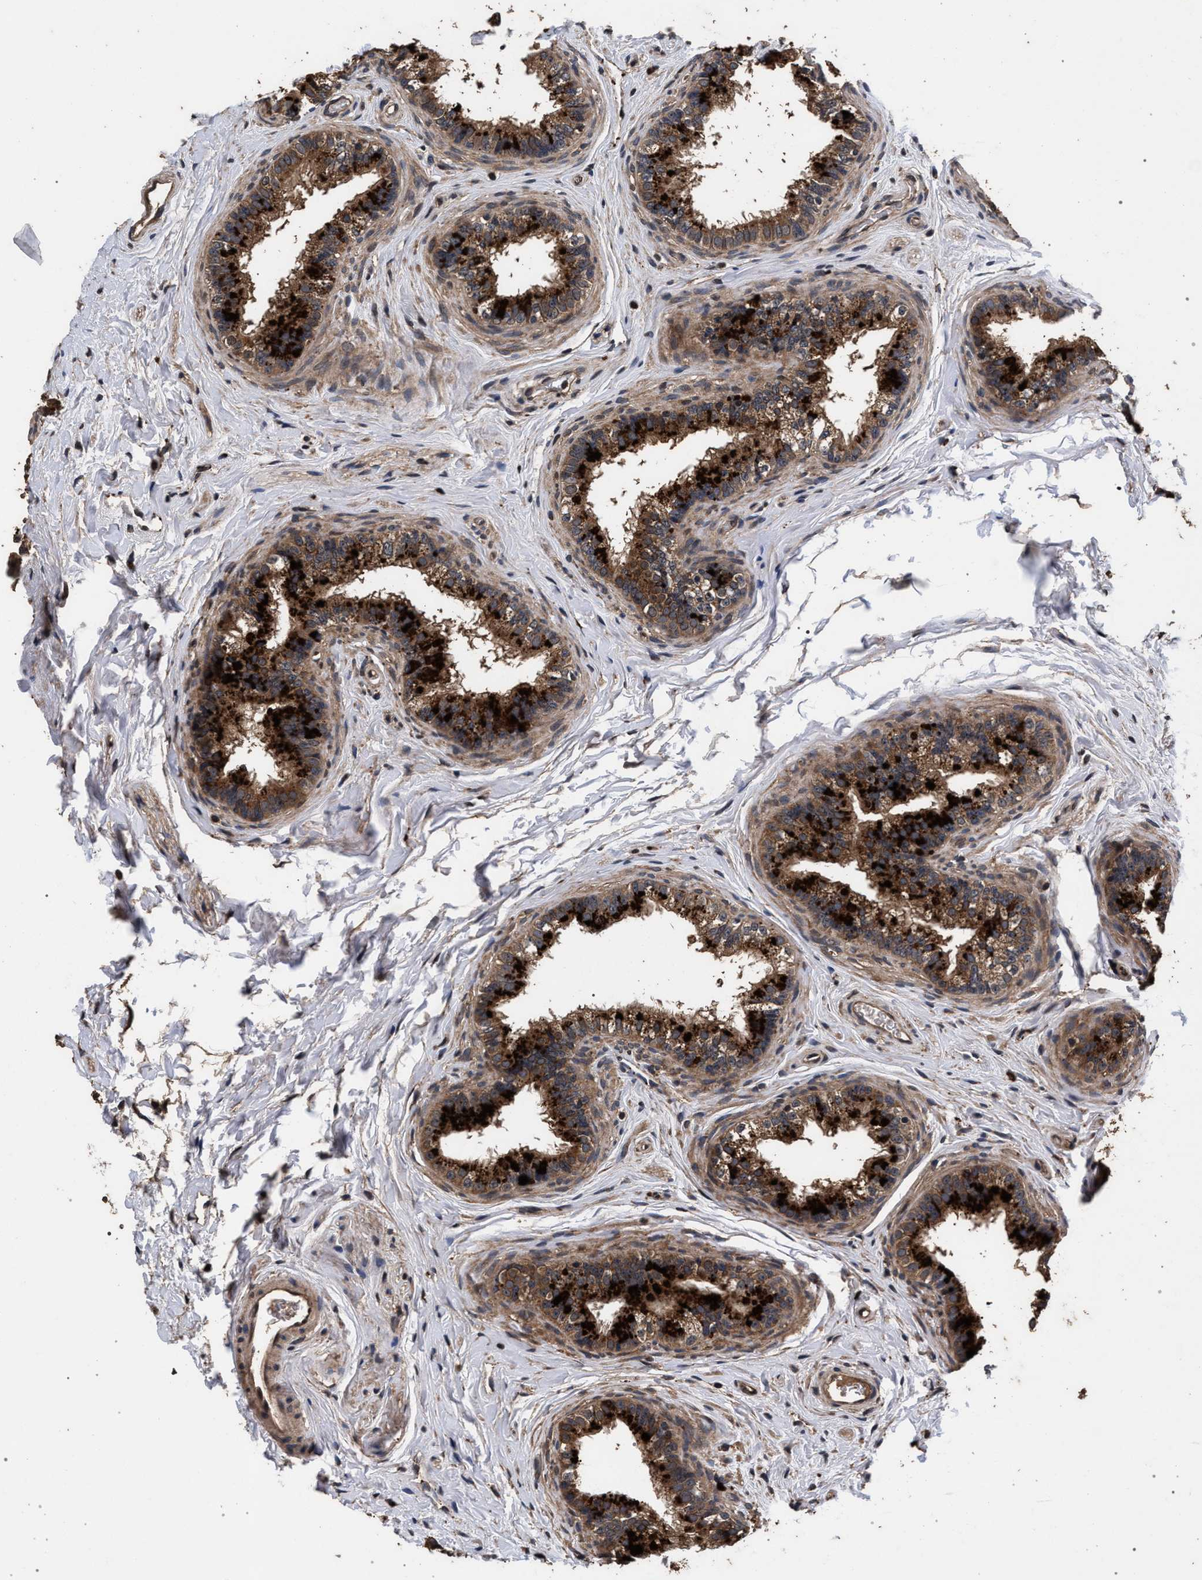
{"staining": {"intensity": "strong", "quantity": ">75%", "location": "cytoplasmic/membranous,nuclear"}, "tissue": "epididymis", "cell_type": "Glandular cells", "image_type": "normal", "snomed": [{"axis": "morphology", "description": "Normal tissue, NOS"}, {"axis": "topography", "description": "Testis"}, {"axis": "topography", "description": "Epididymis"}], "caption": "Immunohistochemical staining of unremarkable human epididymis shows strong cytoplasmic/membranous,nuclear protein staining in about >75% of glandular cells.", "gene": "ACOX1", "patient": {"sex": "male", "age": 36}}